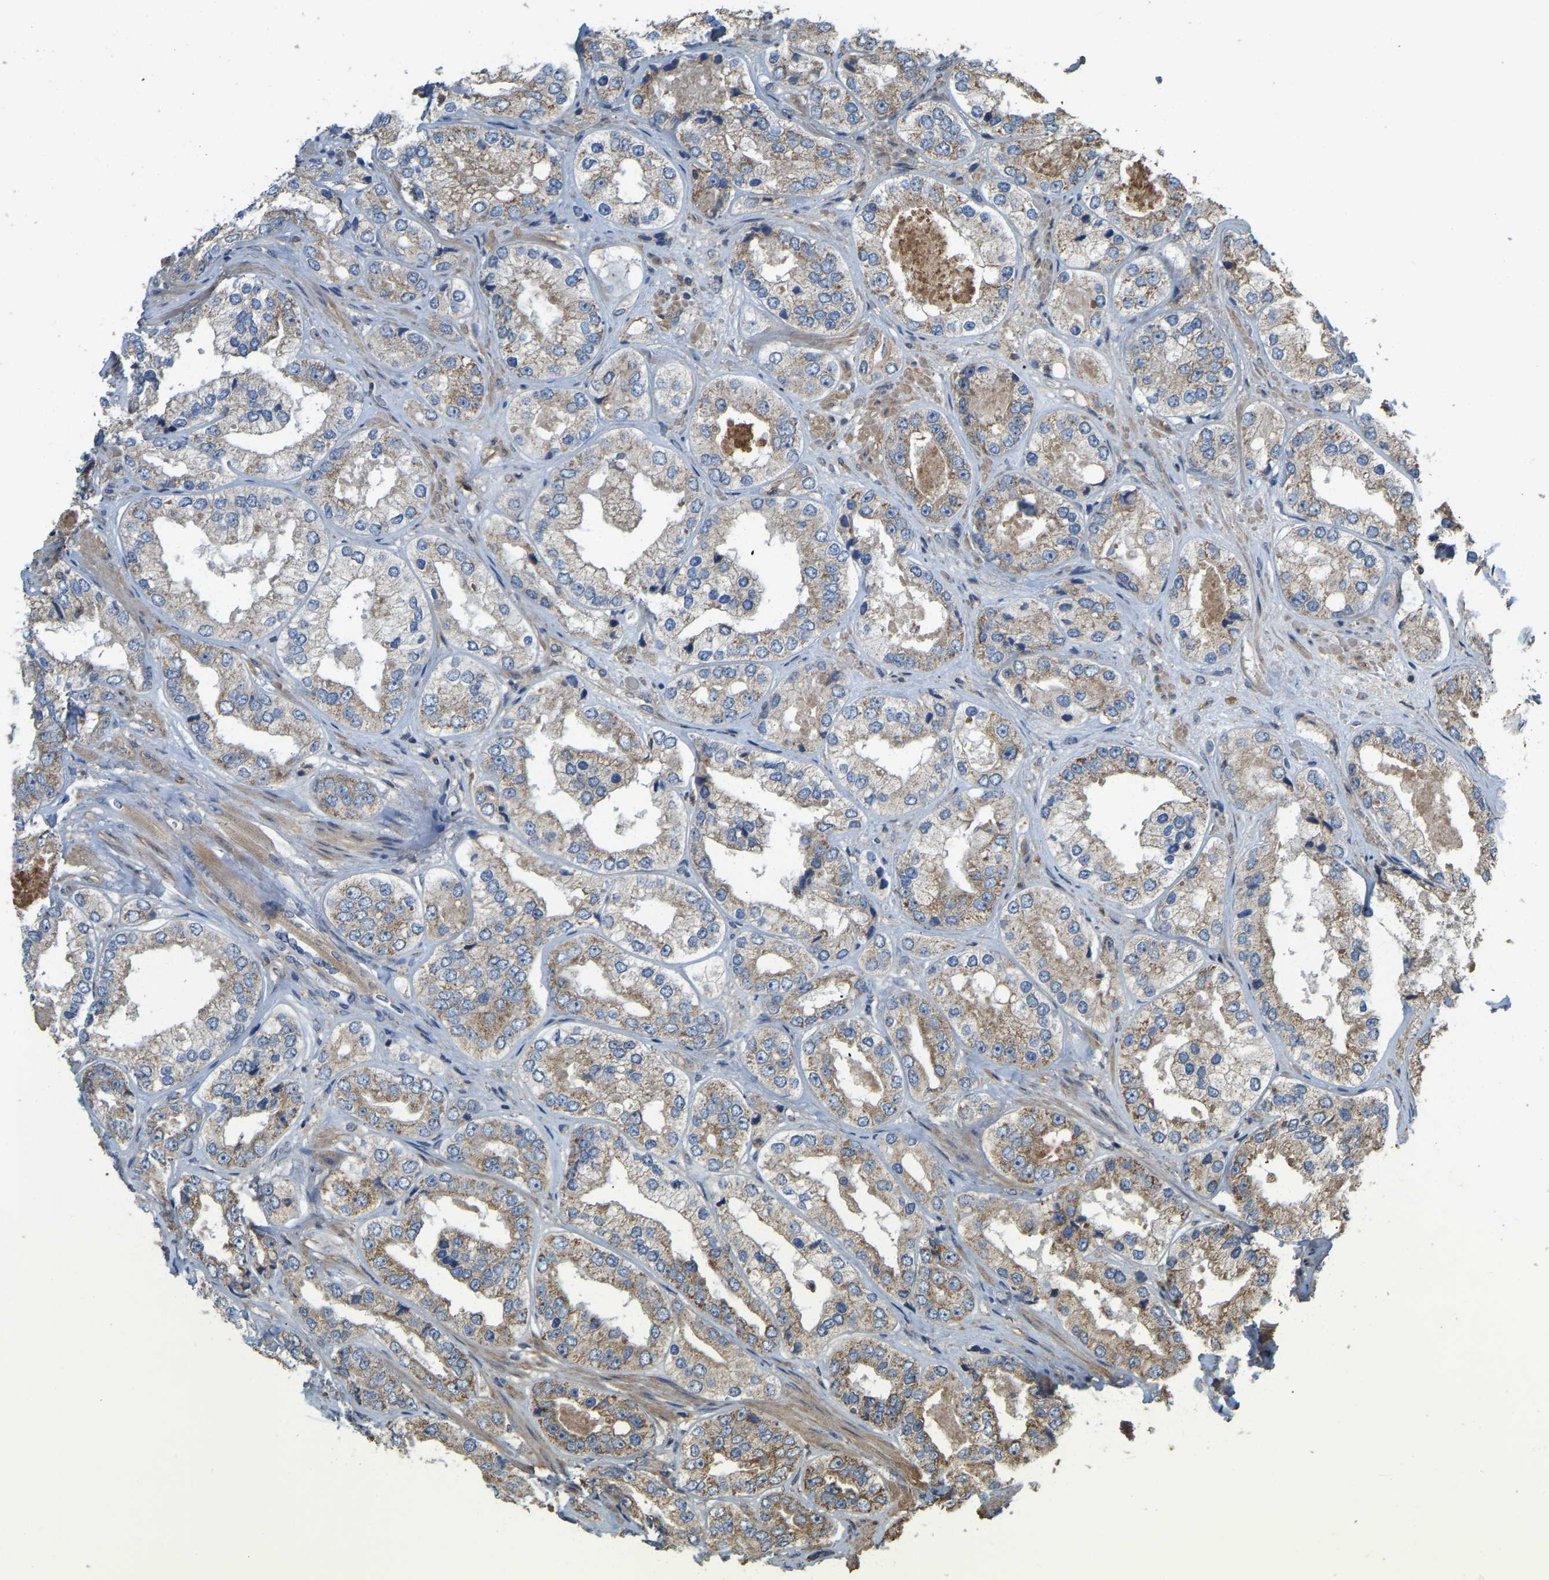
{"staining": {"intensity": "moderate", "quantity": ">75%", "location": "cytoplasmic/membranous"}, "tissue": "prostate cancer", "cell_type": "Tumor cells", "image_type": "cancer", "snomed": [{"axis": "morphology", "description": "Adenocarcinoma, High grade"}, {"axis": "topography", "description": "Prostate"}], "caption": "High-grade adenocarcinoma (prostate) tissue shows moderate cytoplasmic/membranous staining in approximately >75% of tumor cells", "gene": "GNG2", "patient": {"sex": "male", "age": 61}}